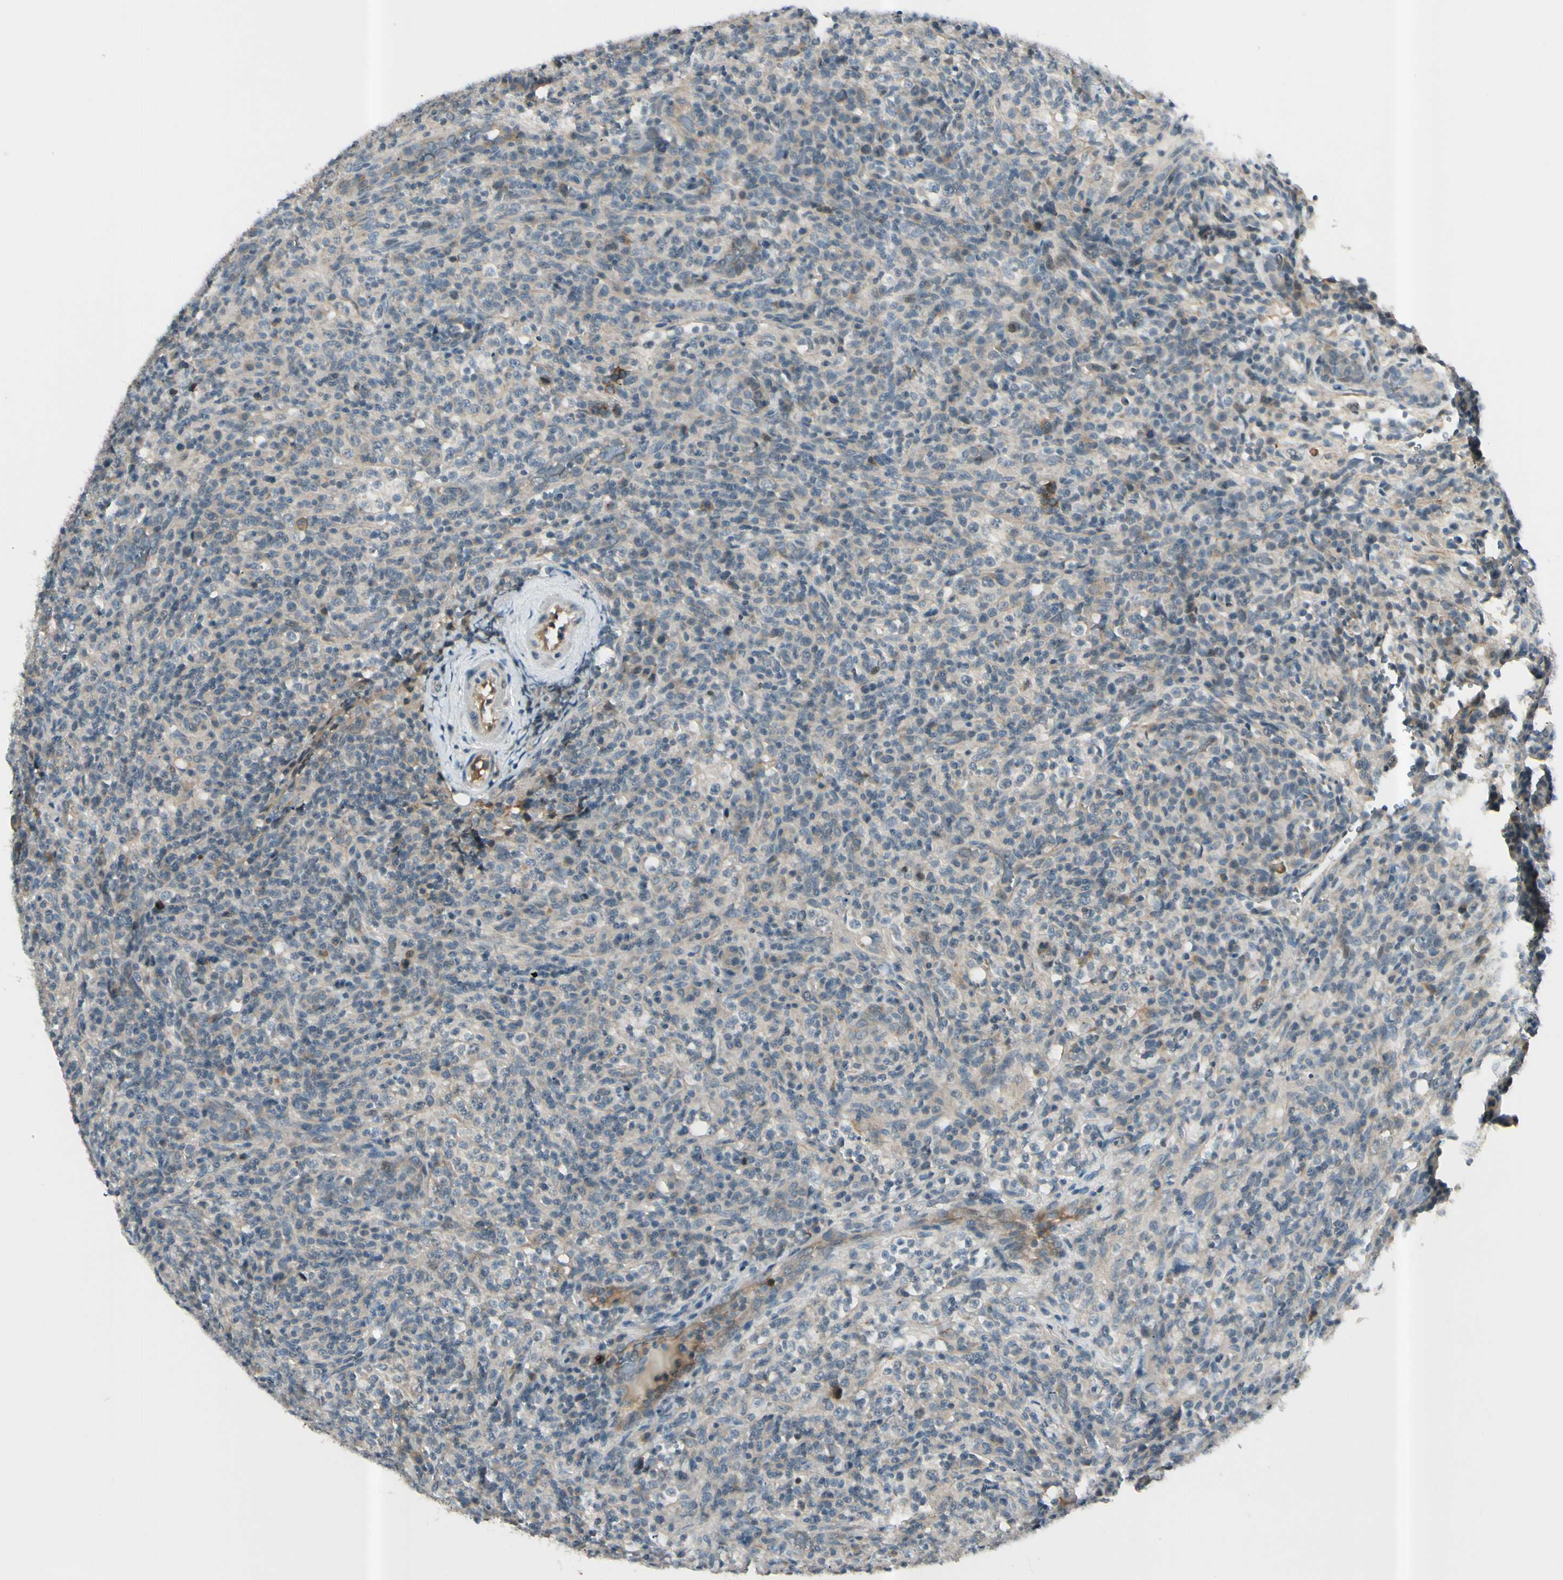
{"staining": {"intensity": "weak", "quantity": "25%-75%", "location": "cytoplasmic/membranous"}, "tissue": "lymphoma", "cell_type": "Tumor cells", "image_type": "cancer", "snomed": [{"axis": "morphology", "description": "Malignant lymphoma, non-Hodgkin's type, High grade"}, {"axis": "topography", "description": "Lymph node"}], "caption": "This photomicrograph exhibits malignant lymphoma, non-Hodgkin's type (high-grade) stained with immunohistochemistry (IHC) to label a protein in brown. The cytoplasmic/membranous of tumor cells show weak positivity for the protein. Nuclei are counter-stained blue.", "gene": "ICAM5", "patient": {"sex": "female", "age": 76}}